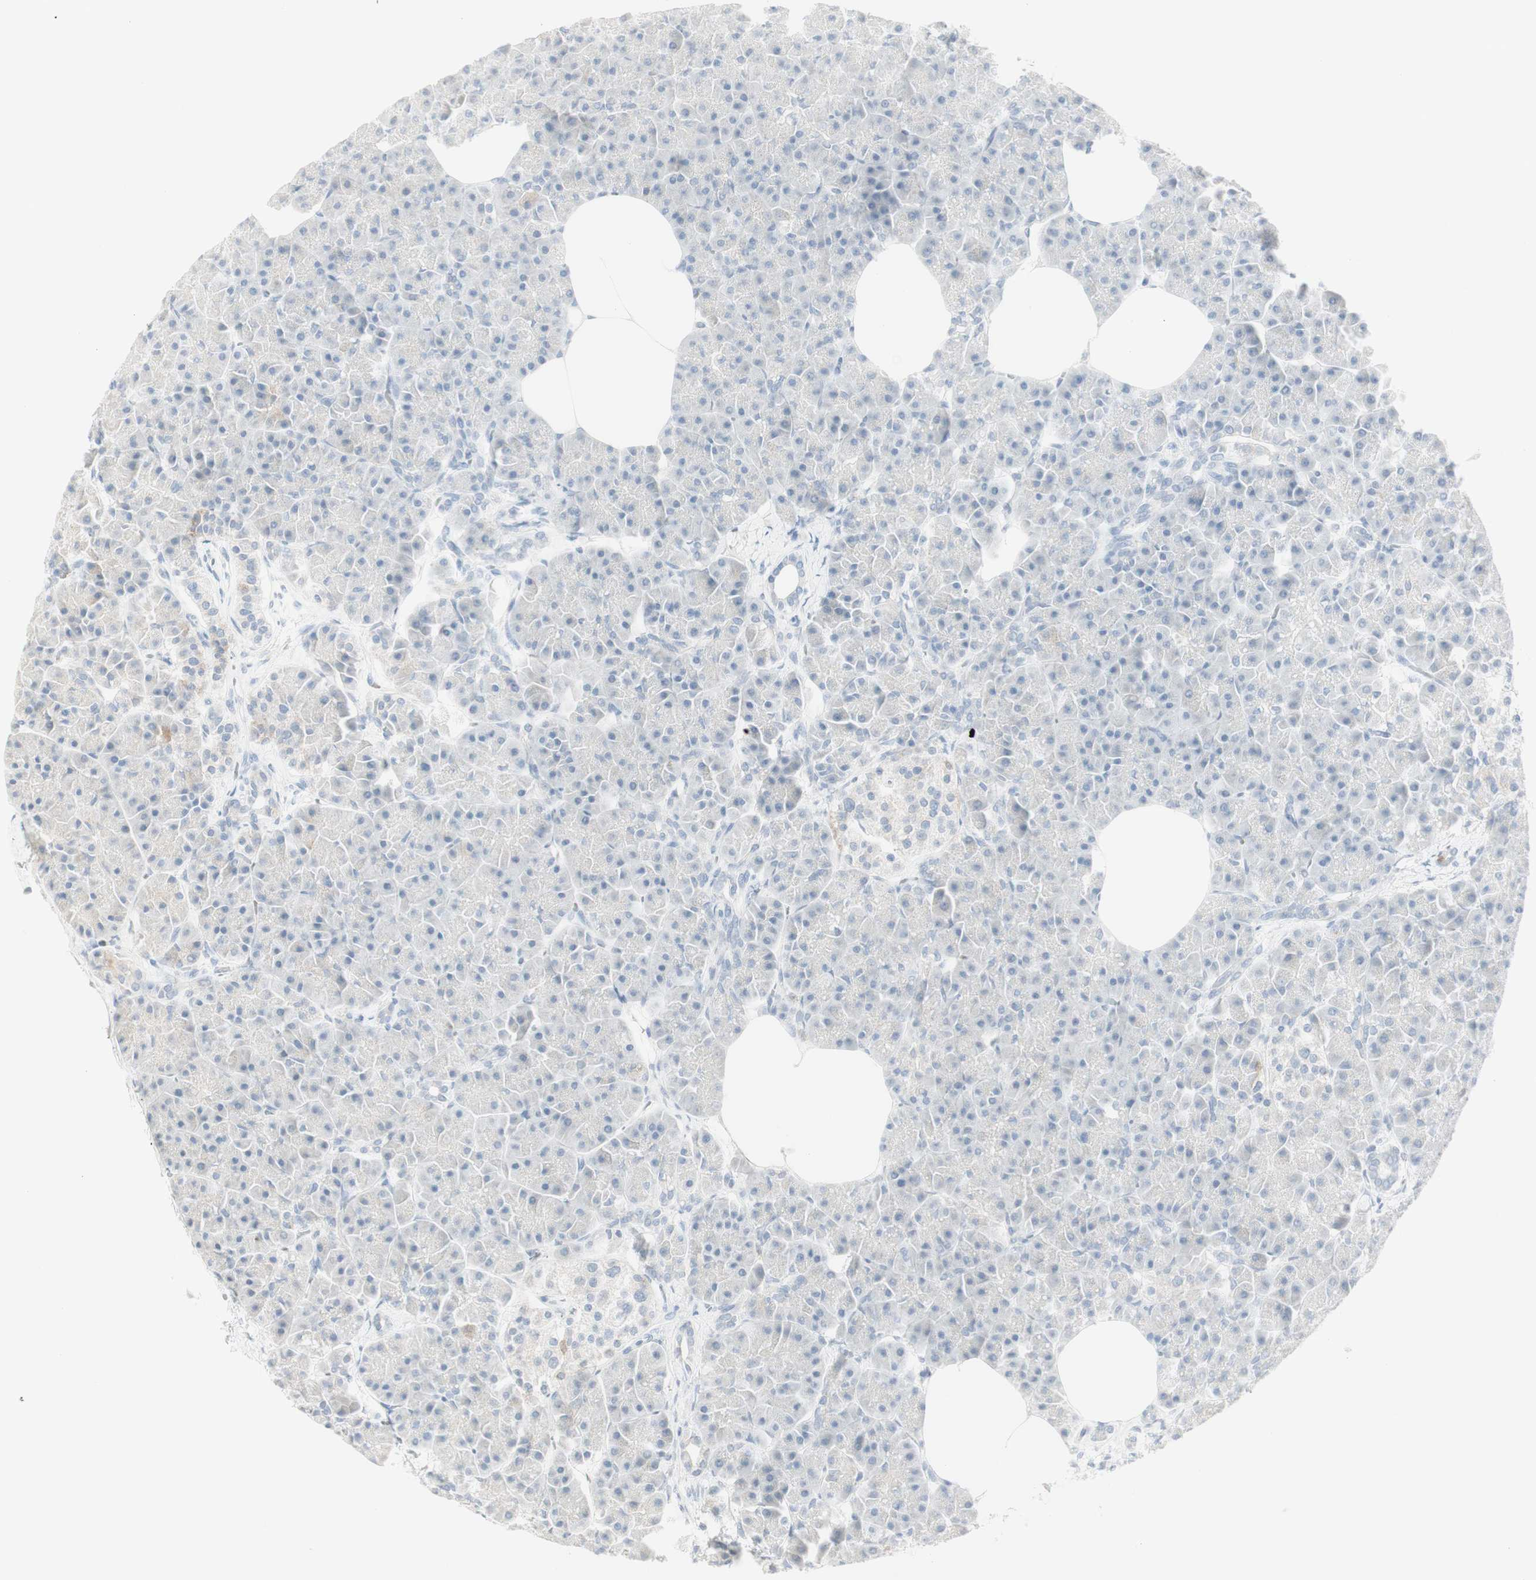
{"staining": {"intensity": "negative", "quantity": "none", "location": "none"}, "tissue": "pancreas", "cell_type": "Exocrine glandular cells", "image_type": "normal", "snomed": [{"axis": "morphology", "description": "Normal tissue, NOS"}, {"axis": "topography", "description": "Pancreas"}], "caption": "Immunohistochemistry histopathology image of unremarkable pancreas: human pancreas stained with DAB (3,3'-diaminobenzidine) demonstrates no significant protein staining in exocrine glandular cells.", "gene": "MDK", "patient": {"sex": "female", "age": 70}}